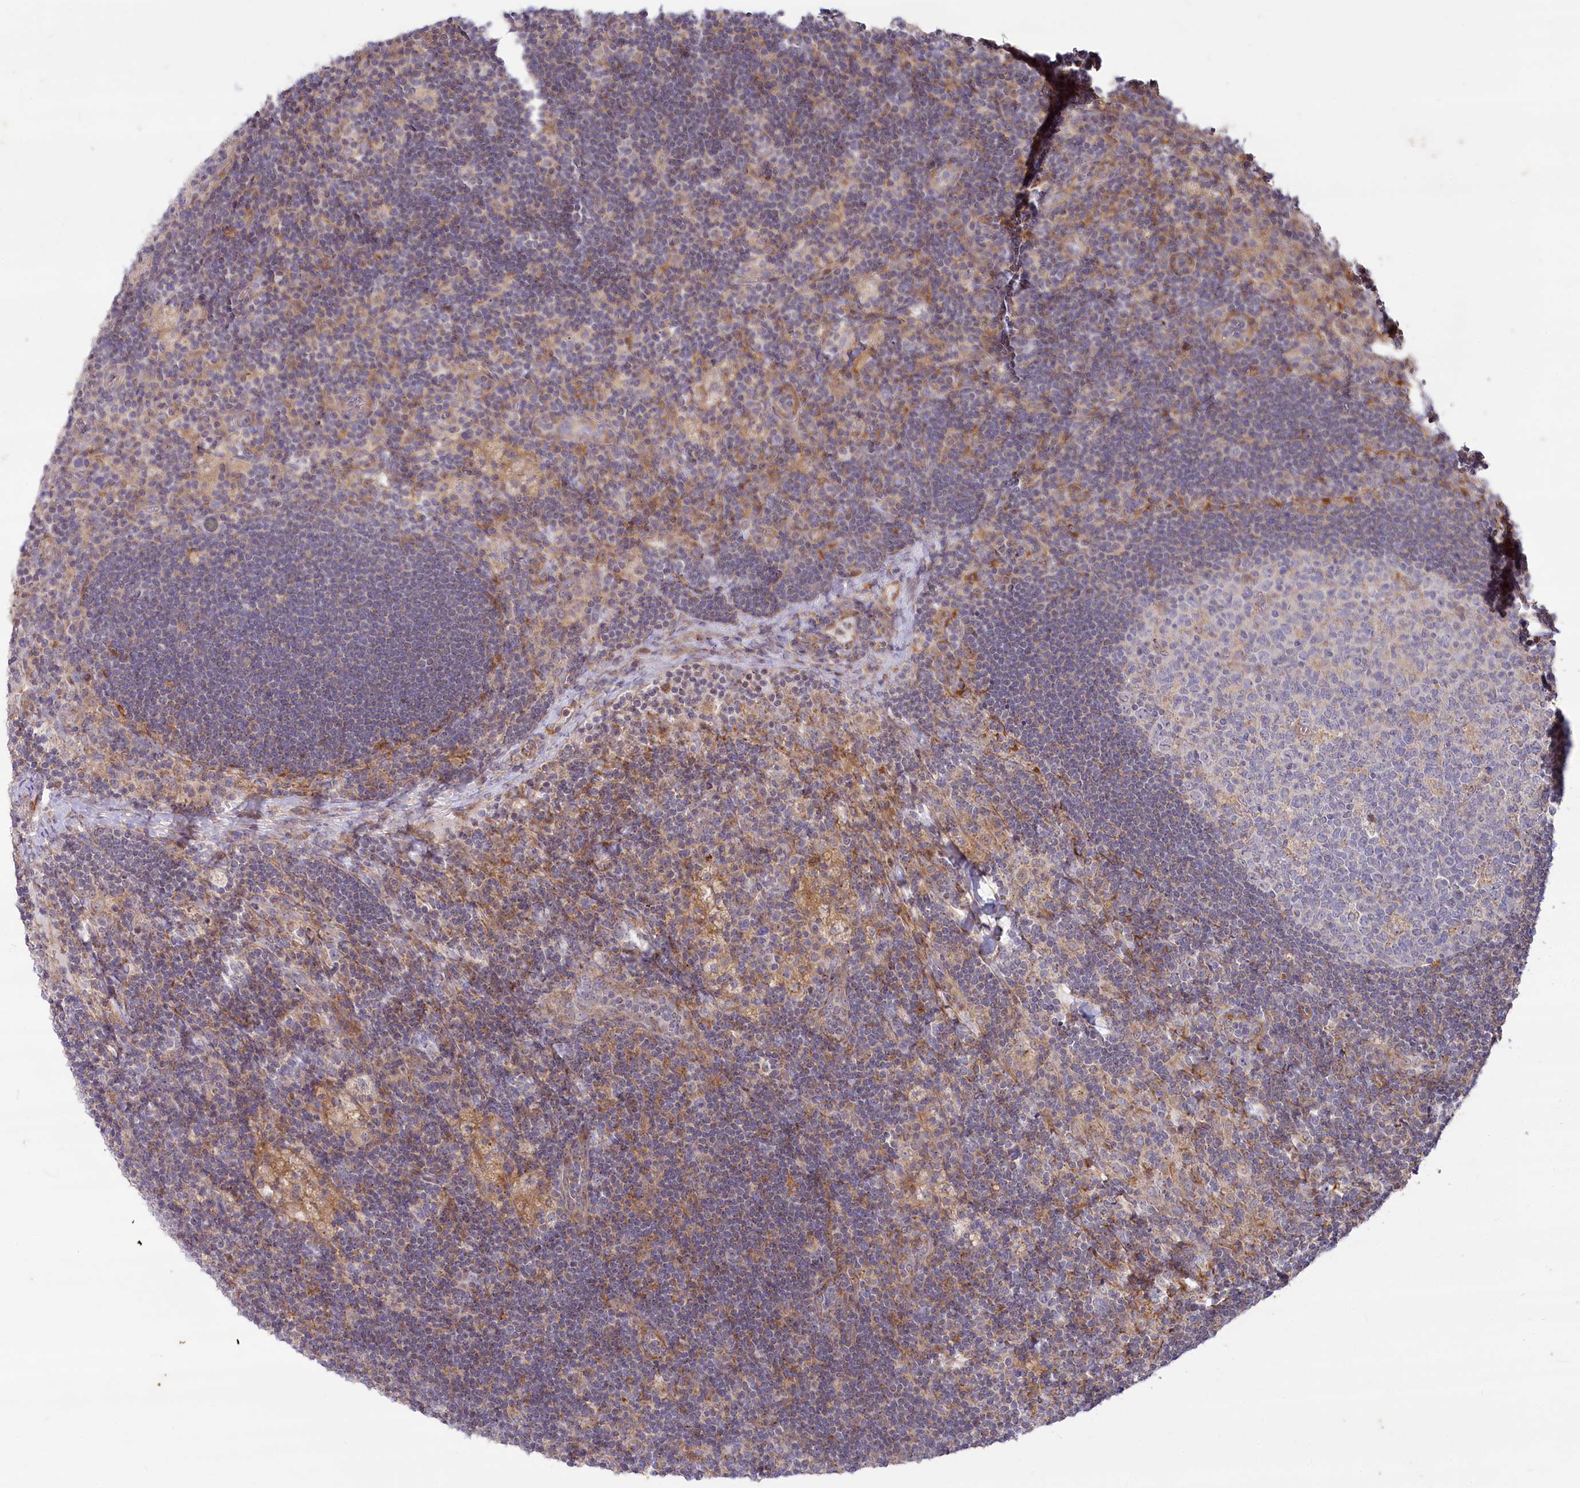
{"staining": {"intensity": "negative", "quantity": "none", "location": "none"}, "tissue": "lymph node", "cell_type": "Germinal center cells", "image_type": "normal", "snomed": [{"axis": "morphology", "description": "Normal tissue, NOS"}, {"axis": "topography", "description": "Lymph node"}], "caption": "This photomicrograph is of unremarkable lymph node stained with immunohistochemistry to label a protein in brown with the nuclei are counter-stained blue. There is no expression in germinal center cells.", "gene": "MTG1", "patient": {"sex": "male", "age": 24}}